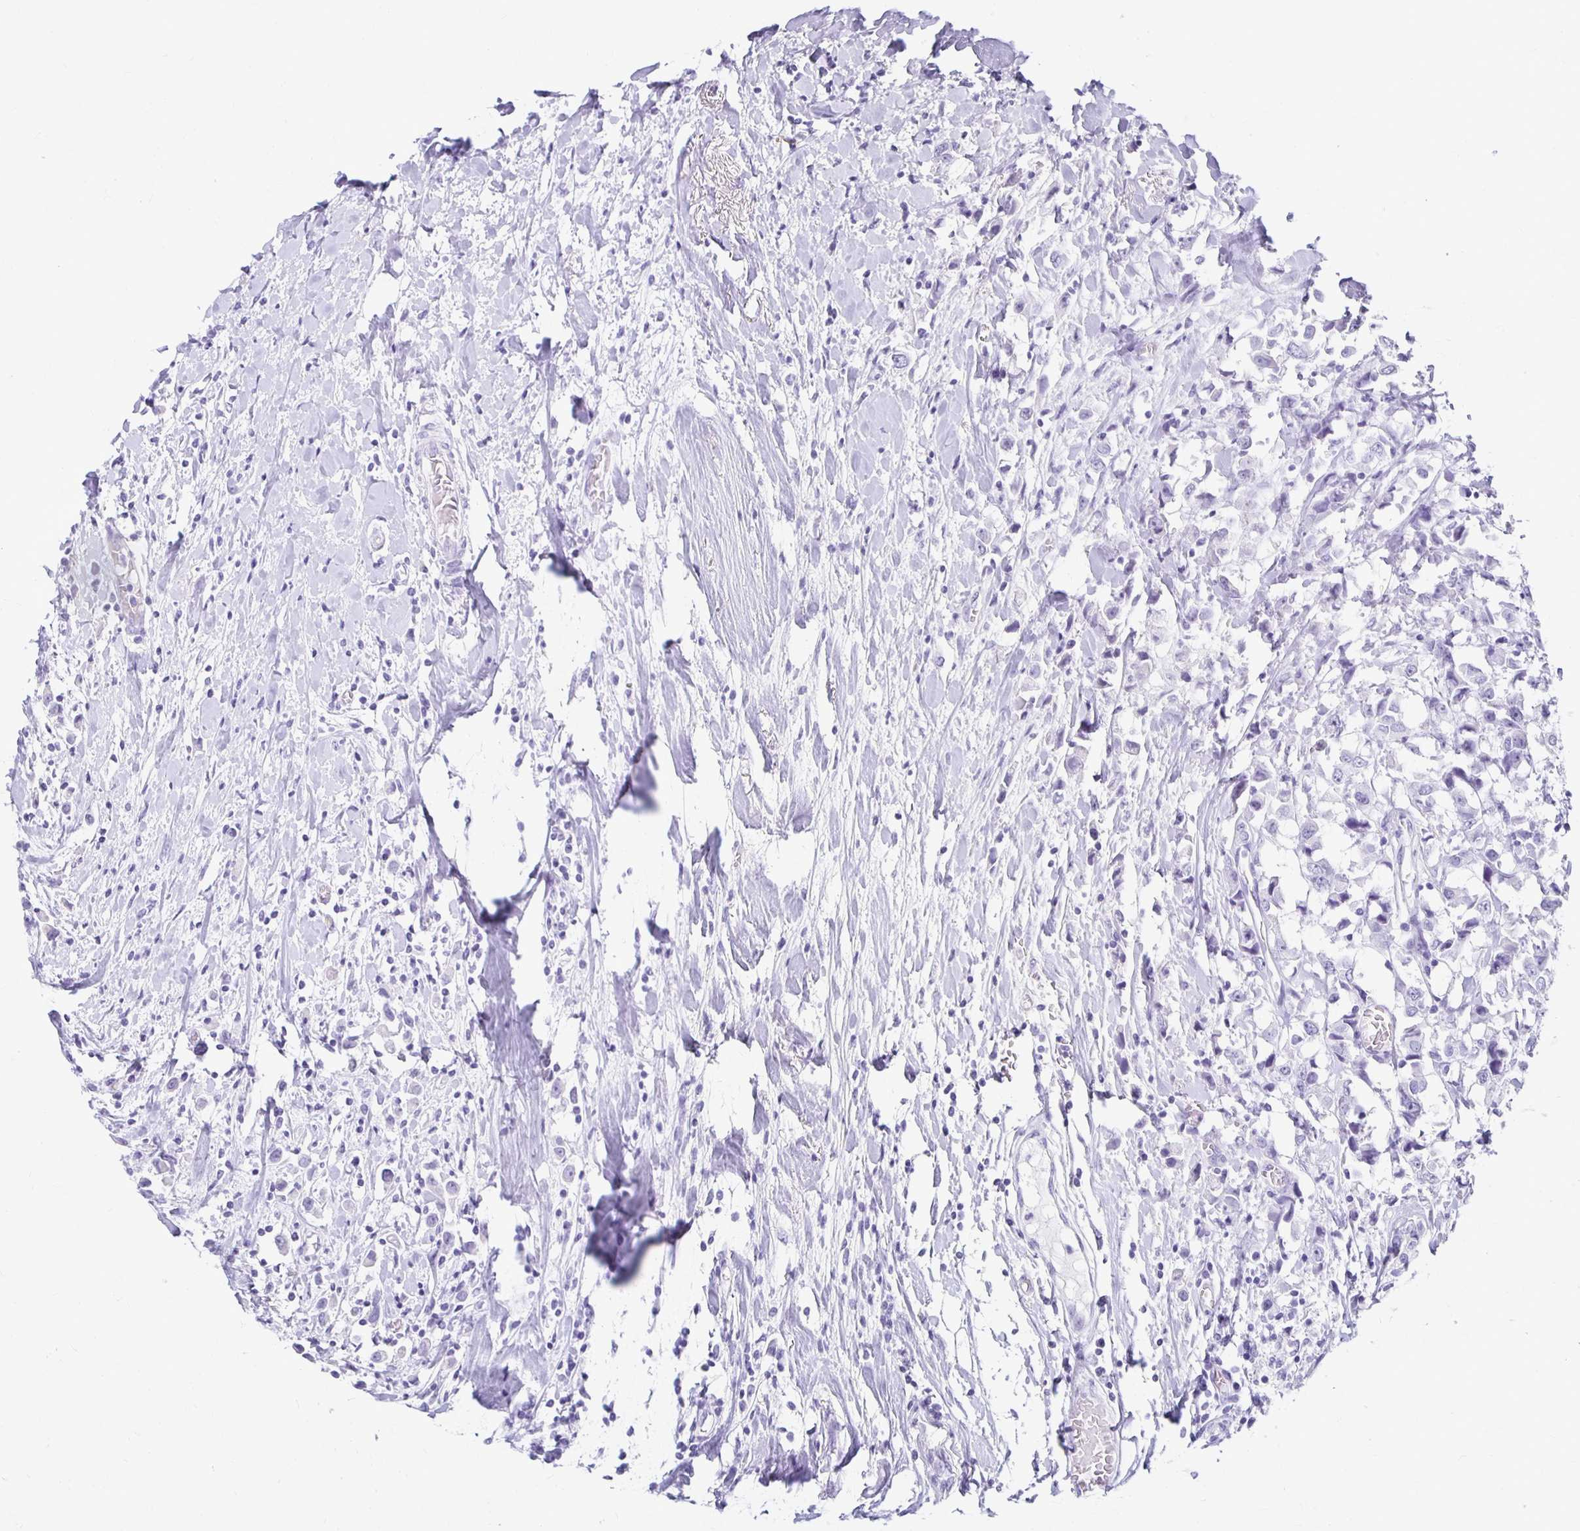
{"staining": {"intensity": "negative", "quantity": "none", "location": "none"}, "tissue": "breast cancer", "cell_type": "Tumor cells", "image_type": "cancer", "snomed": [{"axis": "morphology", "description": "Duct carcinoma"}, {"axis": "topography", "description": "Breast"}], "caption": "The immunohistochemistry micrograph has no significant positivity in tumor cells of breast cancer (infiltrating ductal carcinoma) tissue.", "gene": "CST6", "patient": {"sex": "female", "age": 61}}